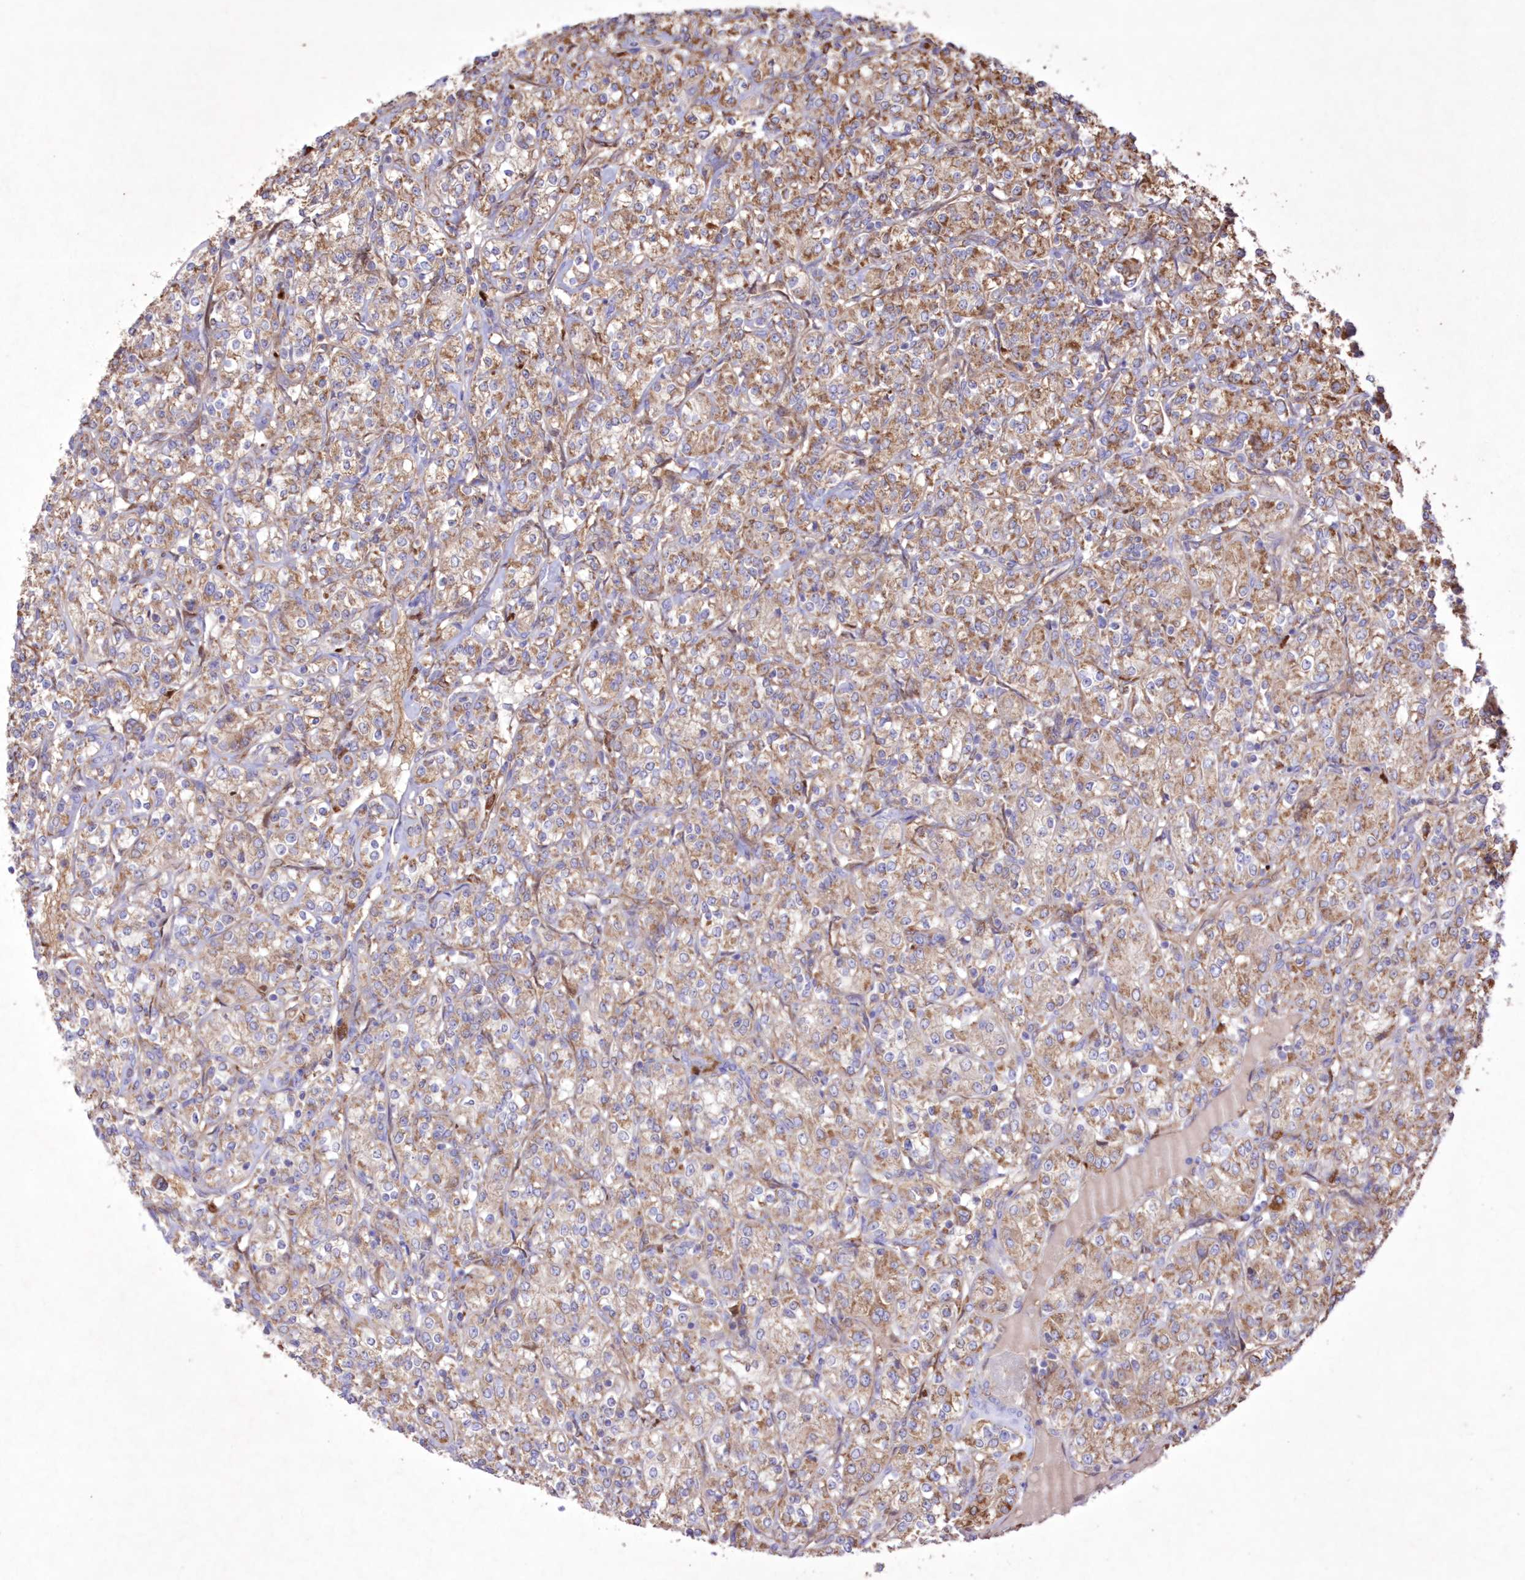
{"staining": {"intensity": "moderate", "quantity": "25%-75%", "location": "cytoplasmic/membranous"}, "tissue": "renal cancer", "cell_type": "Tumor cells", "image_type": "cancer", "snomed": [{"axis": "morphology", "description": "Adenocarcinoma, NOS"}, {"axis": "topography", "description": "Kidney"}], "caption": "Protein analysis of adenocarcinoma (renal) tissue displays moderate cytoplasmic/membranous expression in about 25%-75% of tumor cells. Using DAB (brown) and hematoxylin (blue) stains, captured at high magnification using brightfield microscopy.", "gene": "FCHO2", "patient": {"sex": "male", "age": 77}}